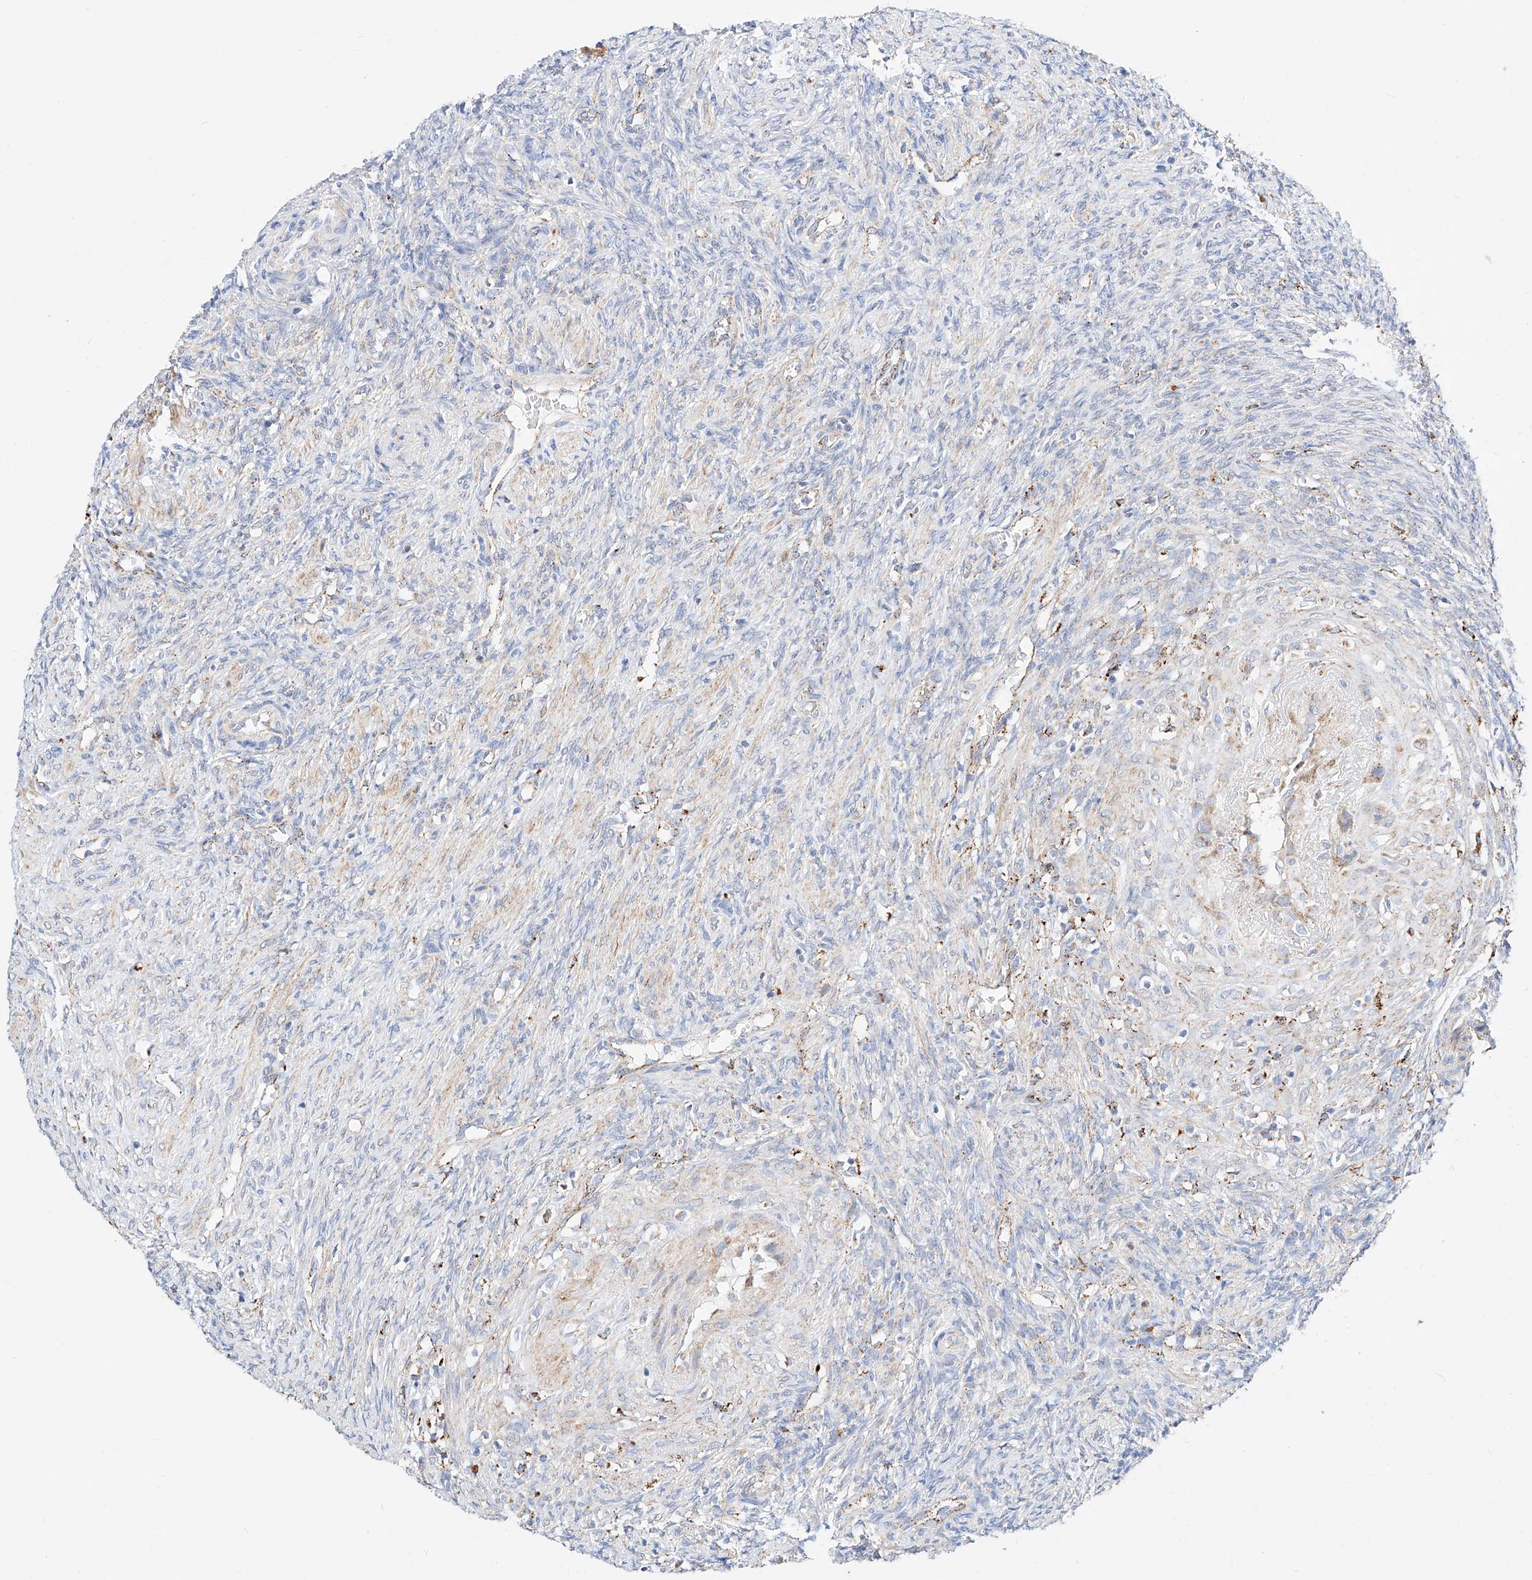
{"staining": {"intensity": "negative", "quantity": "none", "location": "none"}, "tissue": "ovary", "cell_type": "Ovarian stroma cells", "image_type": "normal", "snomed": [{"axis": "morphology", "description": "Normal tissue, NOS"}, {"axis": "topography", "description": "Ovary"}], "caption": "DAB immunohistochemical staining of benign ovary demonstrates no significant staining in ovarian stroma cells. The staining was performed using DAB to visualize the protein expression in brown, while the nuclei were stained in blue with hematoxylin (Magnification: 20x).", "gene": "C6orf62", "patient": {"sex": "female", "age": 41}}